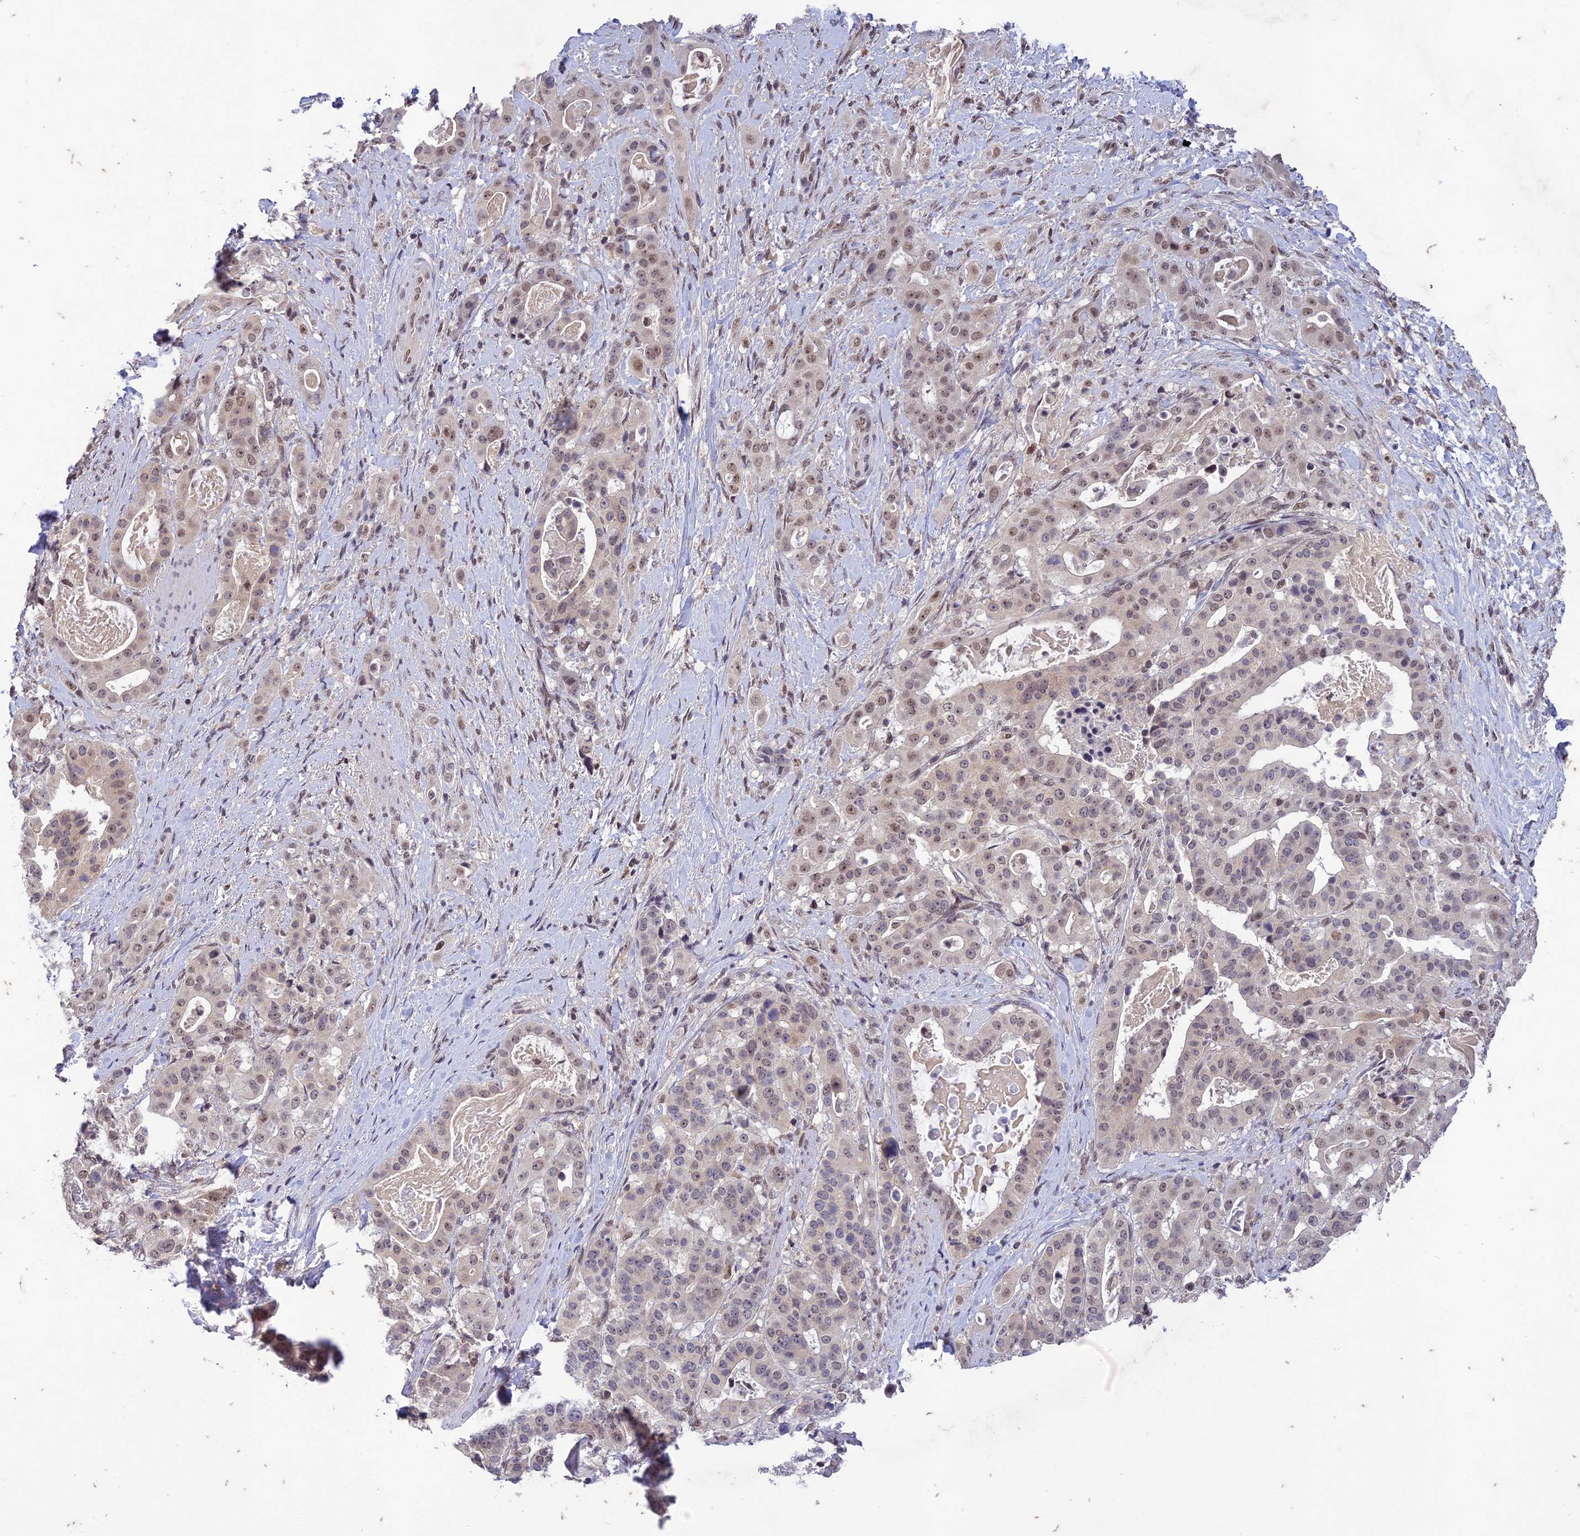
{"staining": {"intensity": "weak", "quantity": "25%-75%", "location": "nuclear"}, "tissue": "stomach cancer", "cell_type": "Tumor cells", "image_type": "cancer", "snomed": [{"axis": "morphology", "description": "Adenocarcinoma, NOS"}, {"axis": "topography", "description": "Stomach"}], "caption": "Human stomach adenocarcinoma stained with a brown dye exhibits weak nuclear positive staining in approximately 25%-75% of tumor cells.", "gene": "POP4", "patient": {"sex": "male", "age": 48}}